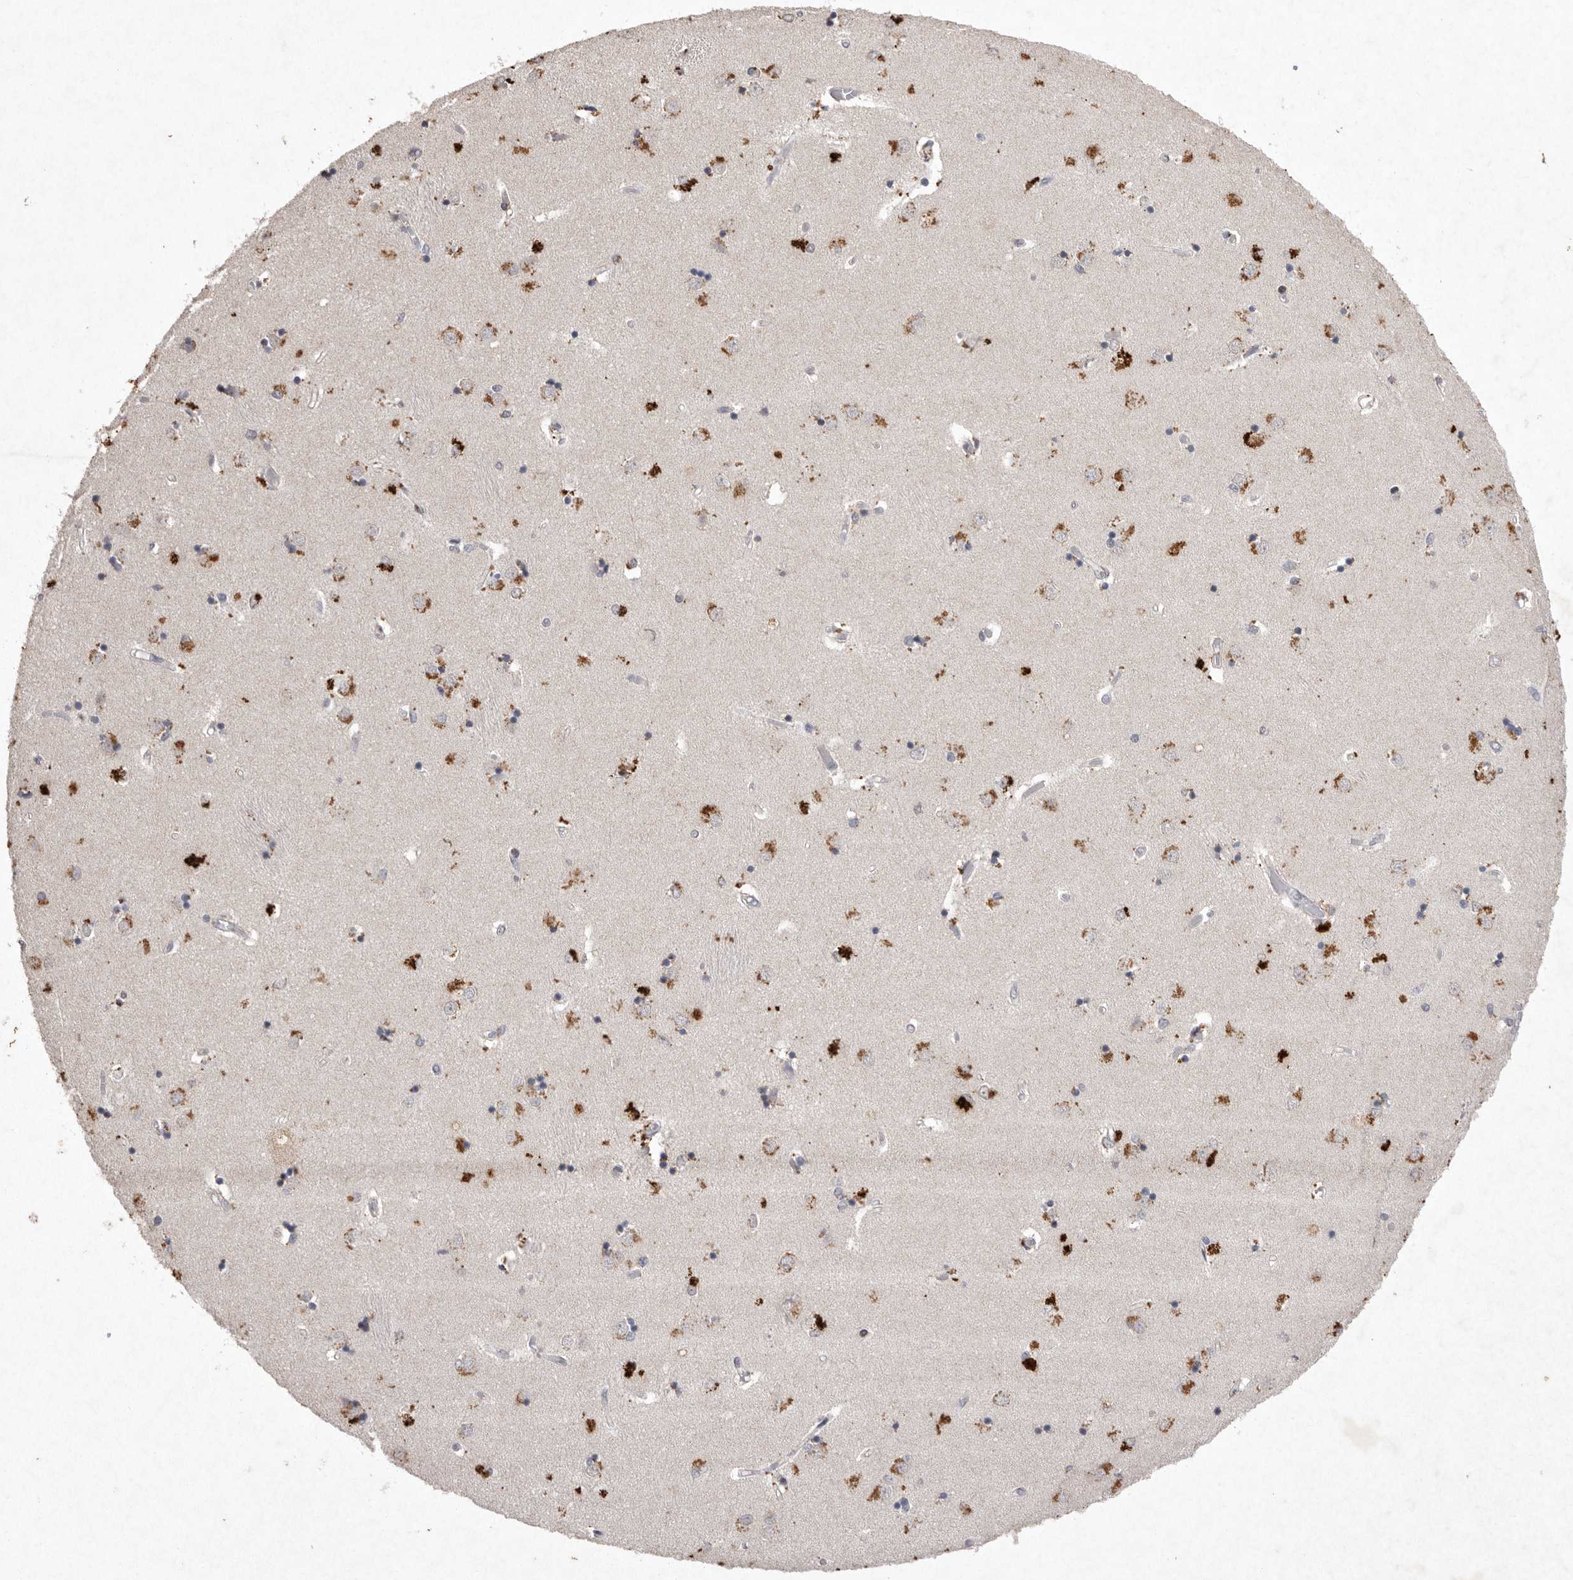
{"staining": {"intensity": "moderate", "quantity": "<25%", "location": "cytoplasmic/membranous"}, "tissue": "caudate", "cell_type": "Glial cells", "image_type": "normal", "snomed": [{"axis": "morphology", "description": "Normal tissue, NOS"}, {"axis": "topography", "description": "Lateral ventricle wall"}], "caption": "High-magnification brightfield microscopy of normal caudate stained with DAB (brown) and counterstained with hematoxylin (blue). glial cells exhibit moderate cytoplasmic/membranous positivity is seen in about<25% of cells.", "gene": "APLNR", "patient": {"sex": "male", "age": 45}}